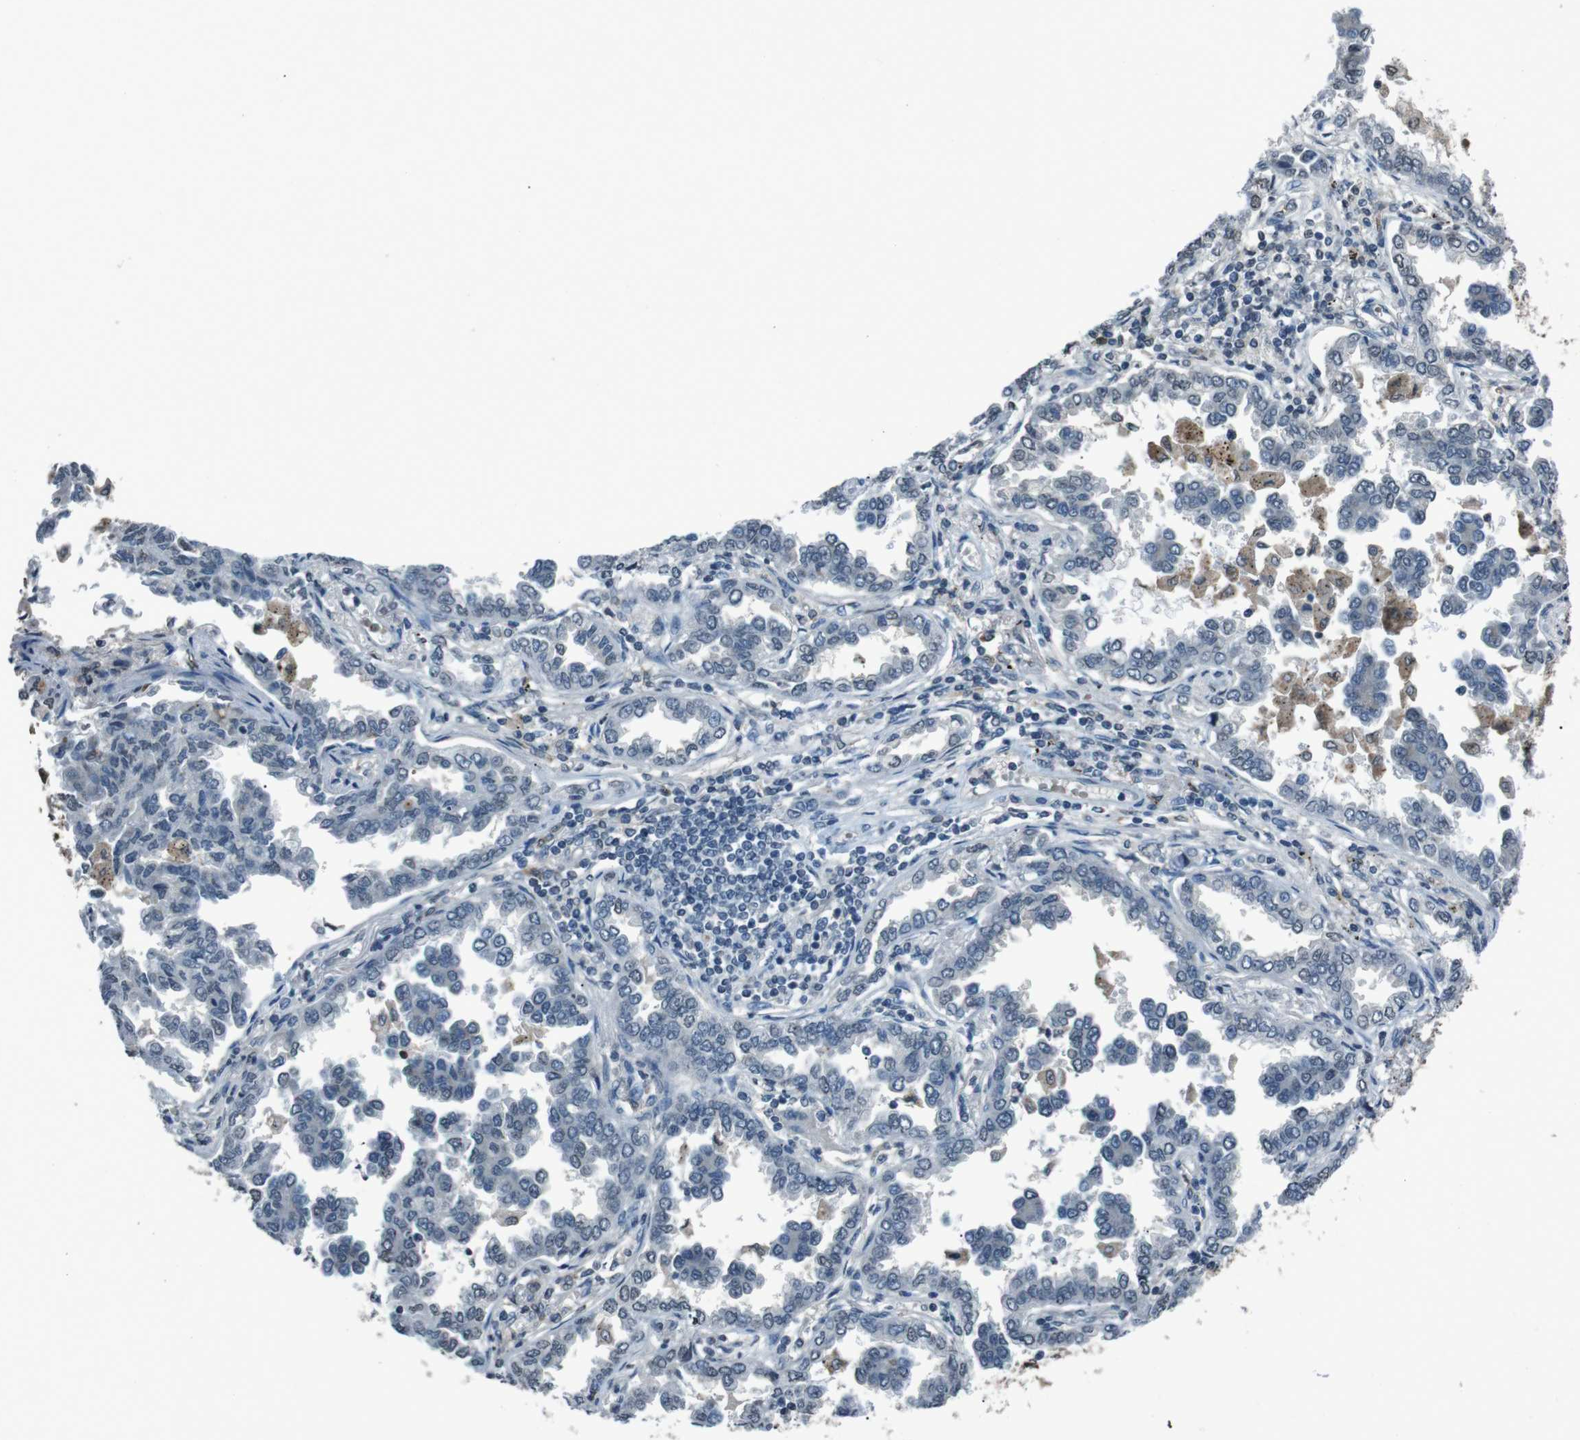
{"staining": {"intensity": "negative", "quantity": "none", "location": "none"}, "tissue": "lung cancer", "cell_type": "Tumor cells", "image_type": "cancer", "snomed": [{"axis": "morphology", "description": "Normal tissue, NOS"}, {"axis": "morphology", "description": "Adenocarcinoma, NOS"}, {"axis": "topography", "description": "Lung"}], "caption": "Immunohistochemistry of human lung adenocarcinoma demonstrates no positivity in tumor cells.", "gene": "UGT1A6", "patient": {"sex": "male", "age": 59}}